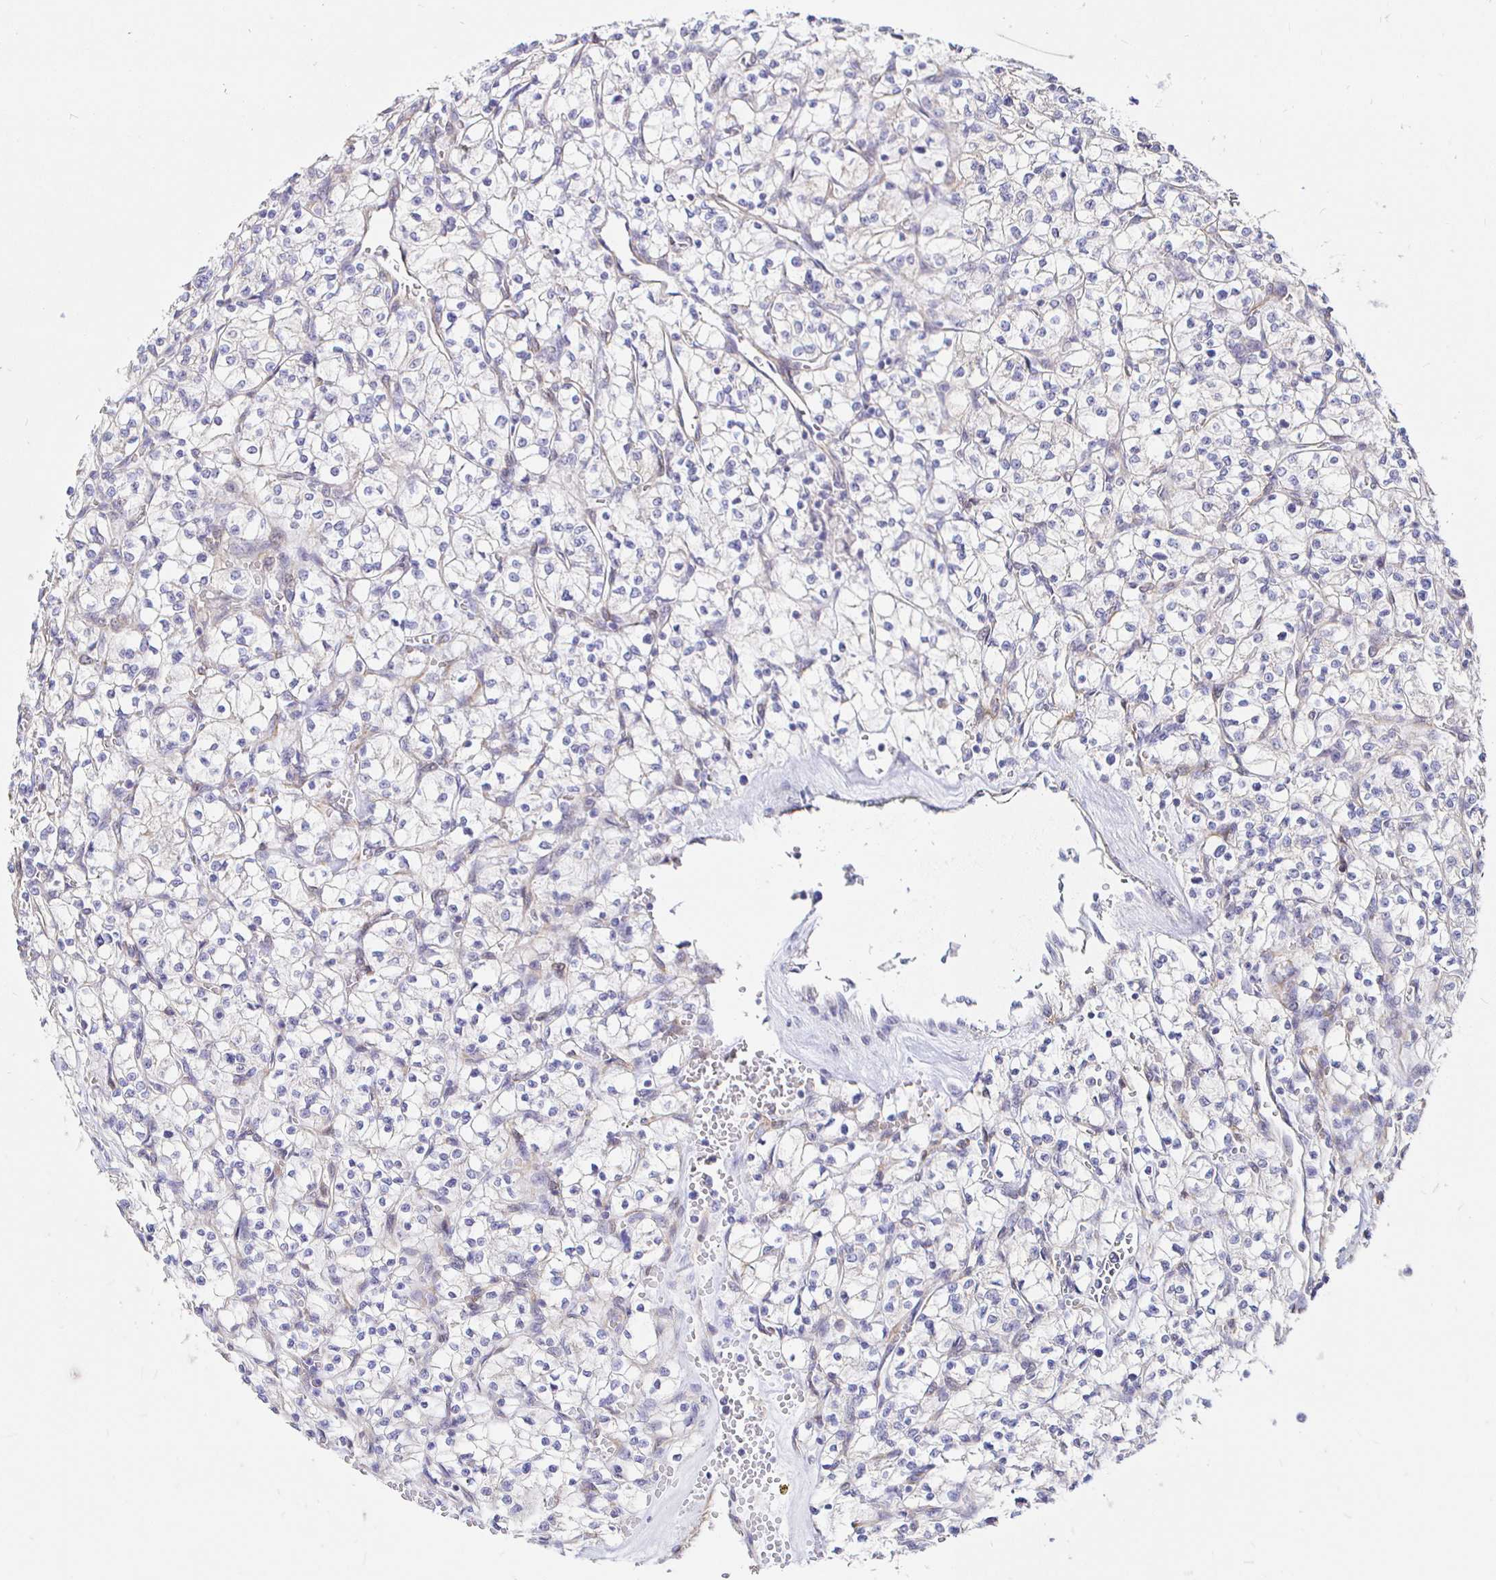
{"staining": {"intensity": "negative", "quantity": "none", "location": "none"}, "tissue": "renal cancer", "cell_type": "Tumor cells", "image_type": "cancer", "snomed": [{"axis": "morphology", "description": "Adenocarcinoma, NOS"}, {"axis": "topography", "description": "Kidney"}], "caption": "The image reveals no significant staining in tumor cells of renal adenocarcinoma. The staining is performed using DAB (3,3'-diaminobenzidine) brown chromogen with nuclei counter-stained in using hematoxylin.", "gene": "PALM2AKAP2", "patient": {"sex": "female", "age": 64}}